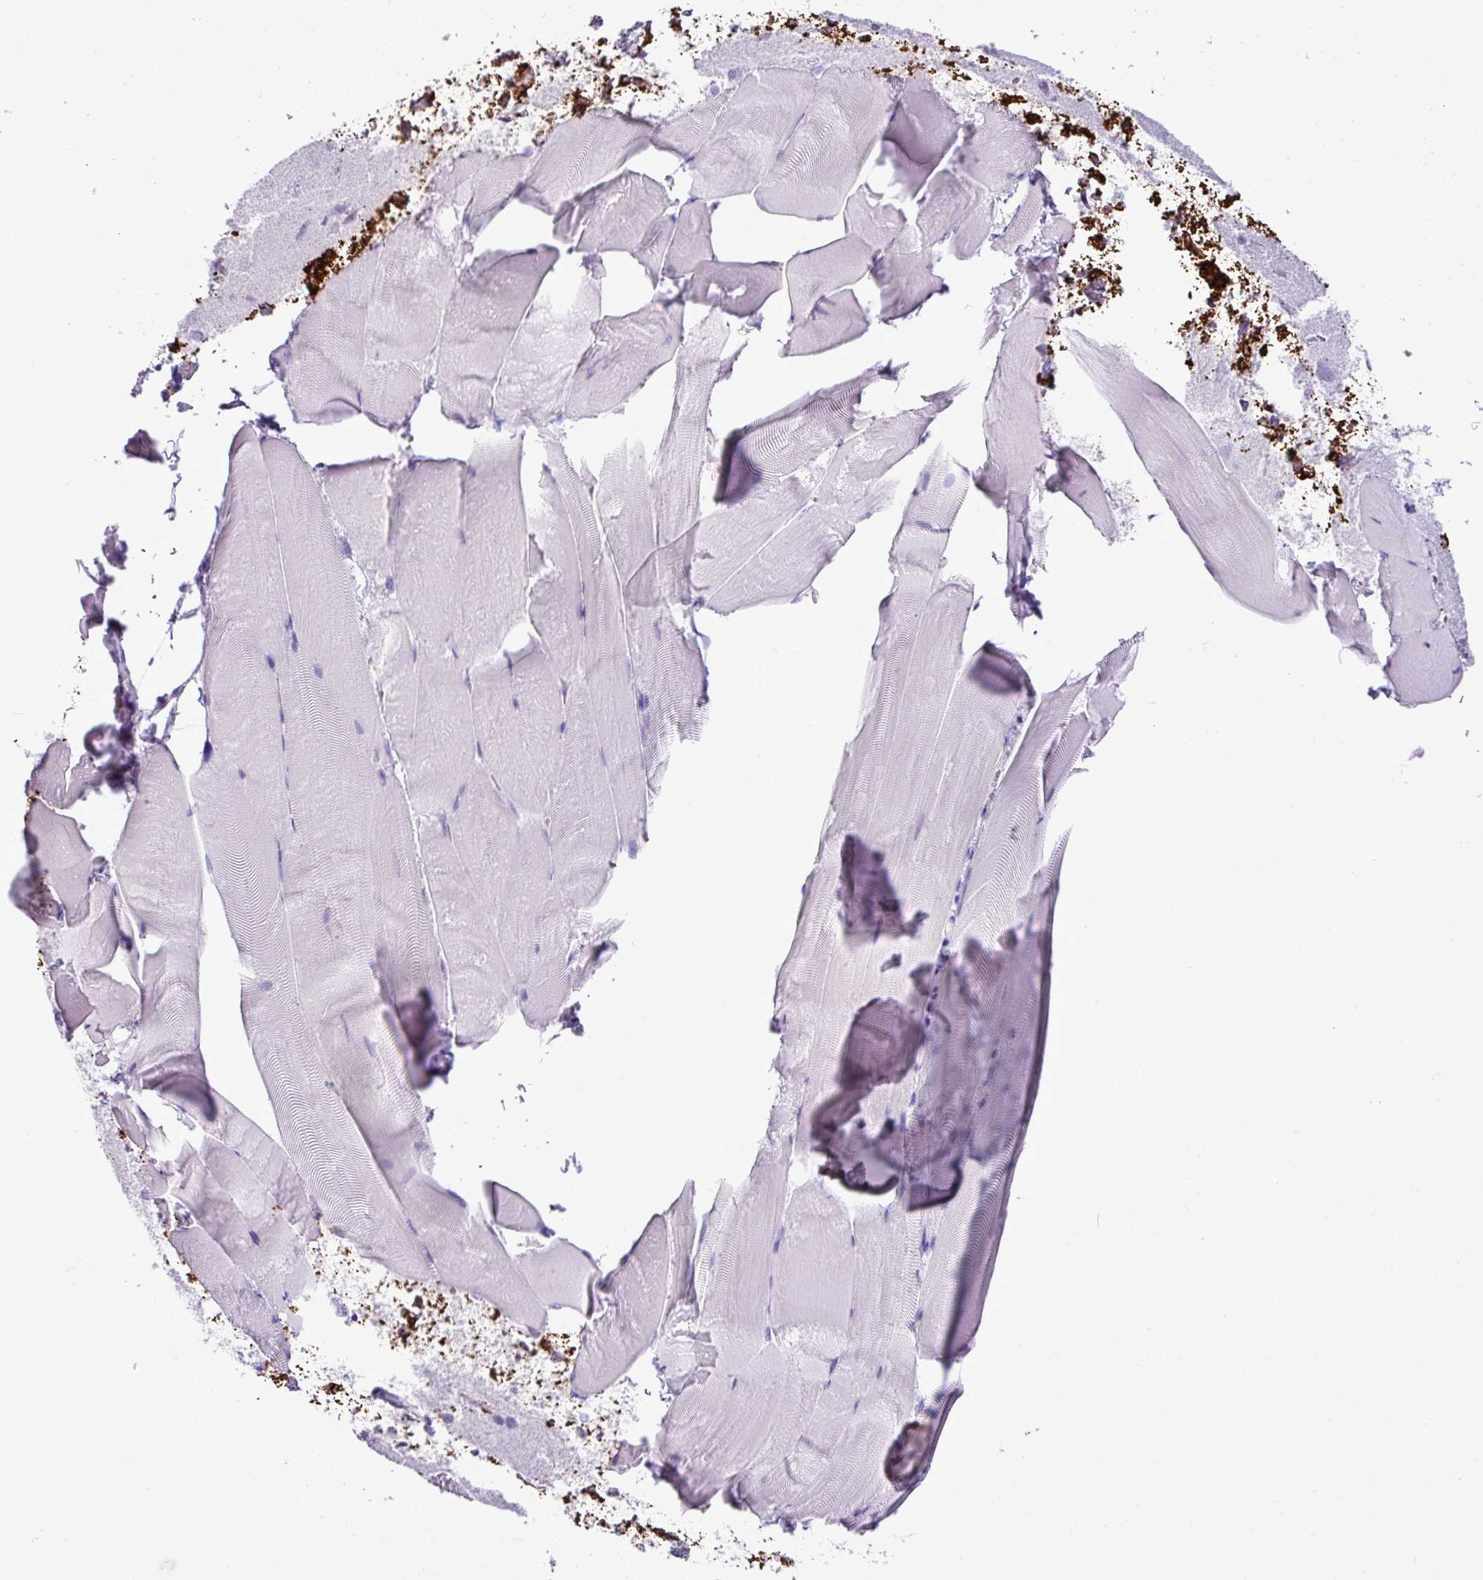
{"staining": {"intensity": "negative", "quantity": "none", "location": "none"}, "tissue": "skeletal muscle", "cell_type": "Myocytes", "image_type": "normal", "snomed": [{"axis": "morphology", "description": "Normal tissue, NOS"}, {"axis": "topography", "description": "Skeletal muscle"}], "caption": "DAB immunohistochemical staining of normal skeletal muscle shows no significant expression in myocytes.", "gene": "ZSCAN5A", "patient": {"sex": "female", "age": 64}}